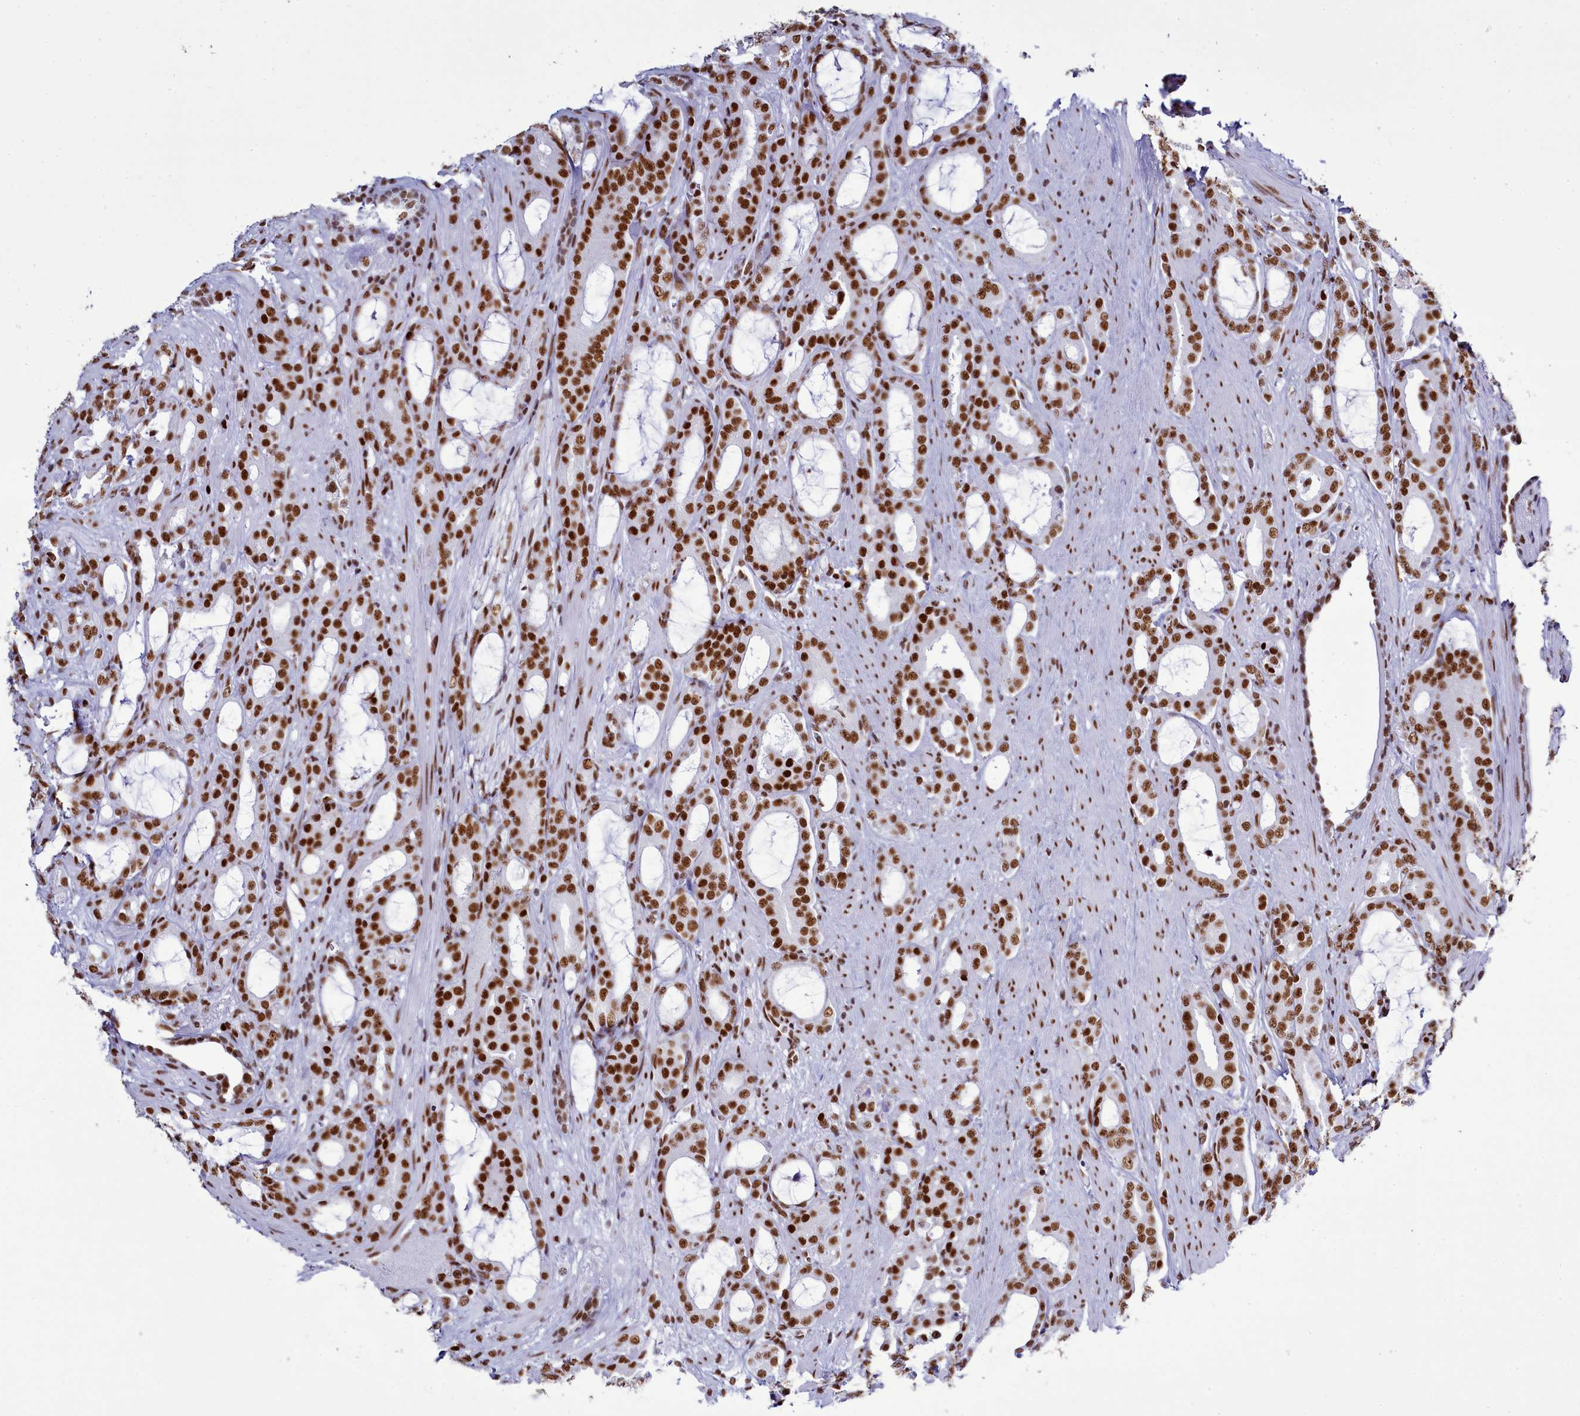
{"staining": {"intensity": "moderate", "quantity": ">75%", "location": "nuclear"}, "tissue": "prostate cancer", "cell_type": "Tumor cells", "image_type": "cancer", "snomed": [{"axis": "morphology", "description": "Adenocarcinoma, High grade"}, {"axis": "topography", "description": "Prostate"}], "caption": "This histopathology image exhibits prostate cancer (adenocarcinoma (high-grade)) stained with immunohistochemistry (IHC) to label a protein in brown. The nuclear of tumor cells show moderate positivity for the protein. Nuclei are counter-stained blue.", "gene": "RALY", "patient": {"sex": "male", "age": 72}}